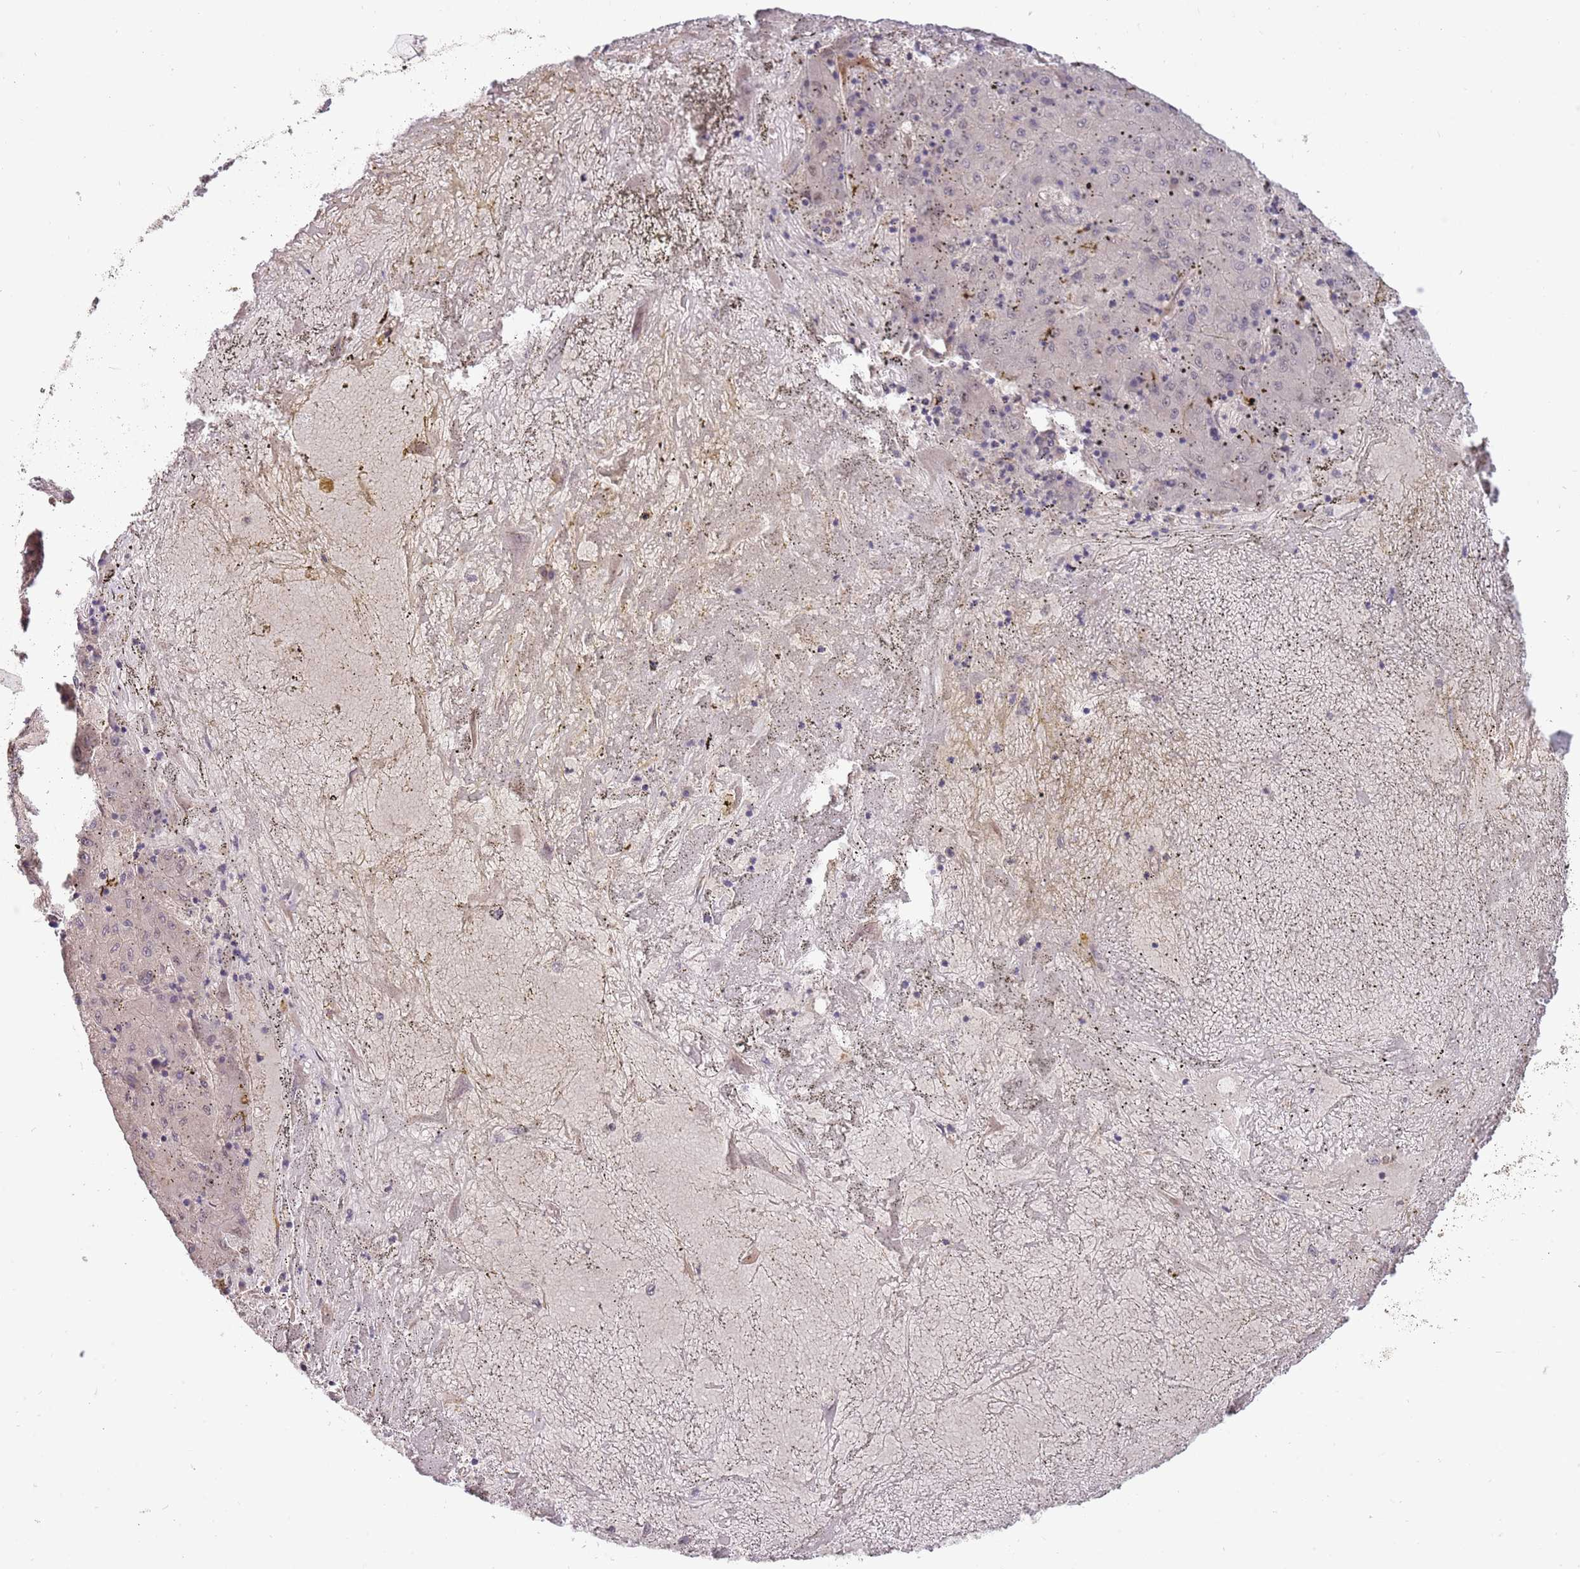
{"staining": {"intensity": "negative", "quantity": "none", "location": "none"}, "tissue": "liver cancer", "cell_type": "Tumor cells", "image_type": "cancer", "snomed": [{"axis": "morphology", "description": "Carcinoma, Hepatocellular, NOS"}, {"axis": "topography", "description": "Liver"}], "caption": "A high-resolution photomicrograph shows immunohistochemistry staining of liver cancer (hepatocellular carcinoma), which demonstrates no significant staining in tumor cells.", "gene": "ZBTB7A", "patient": {"sex": "male", "age": 72}}